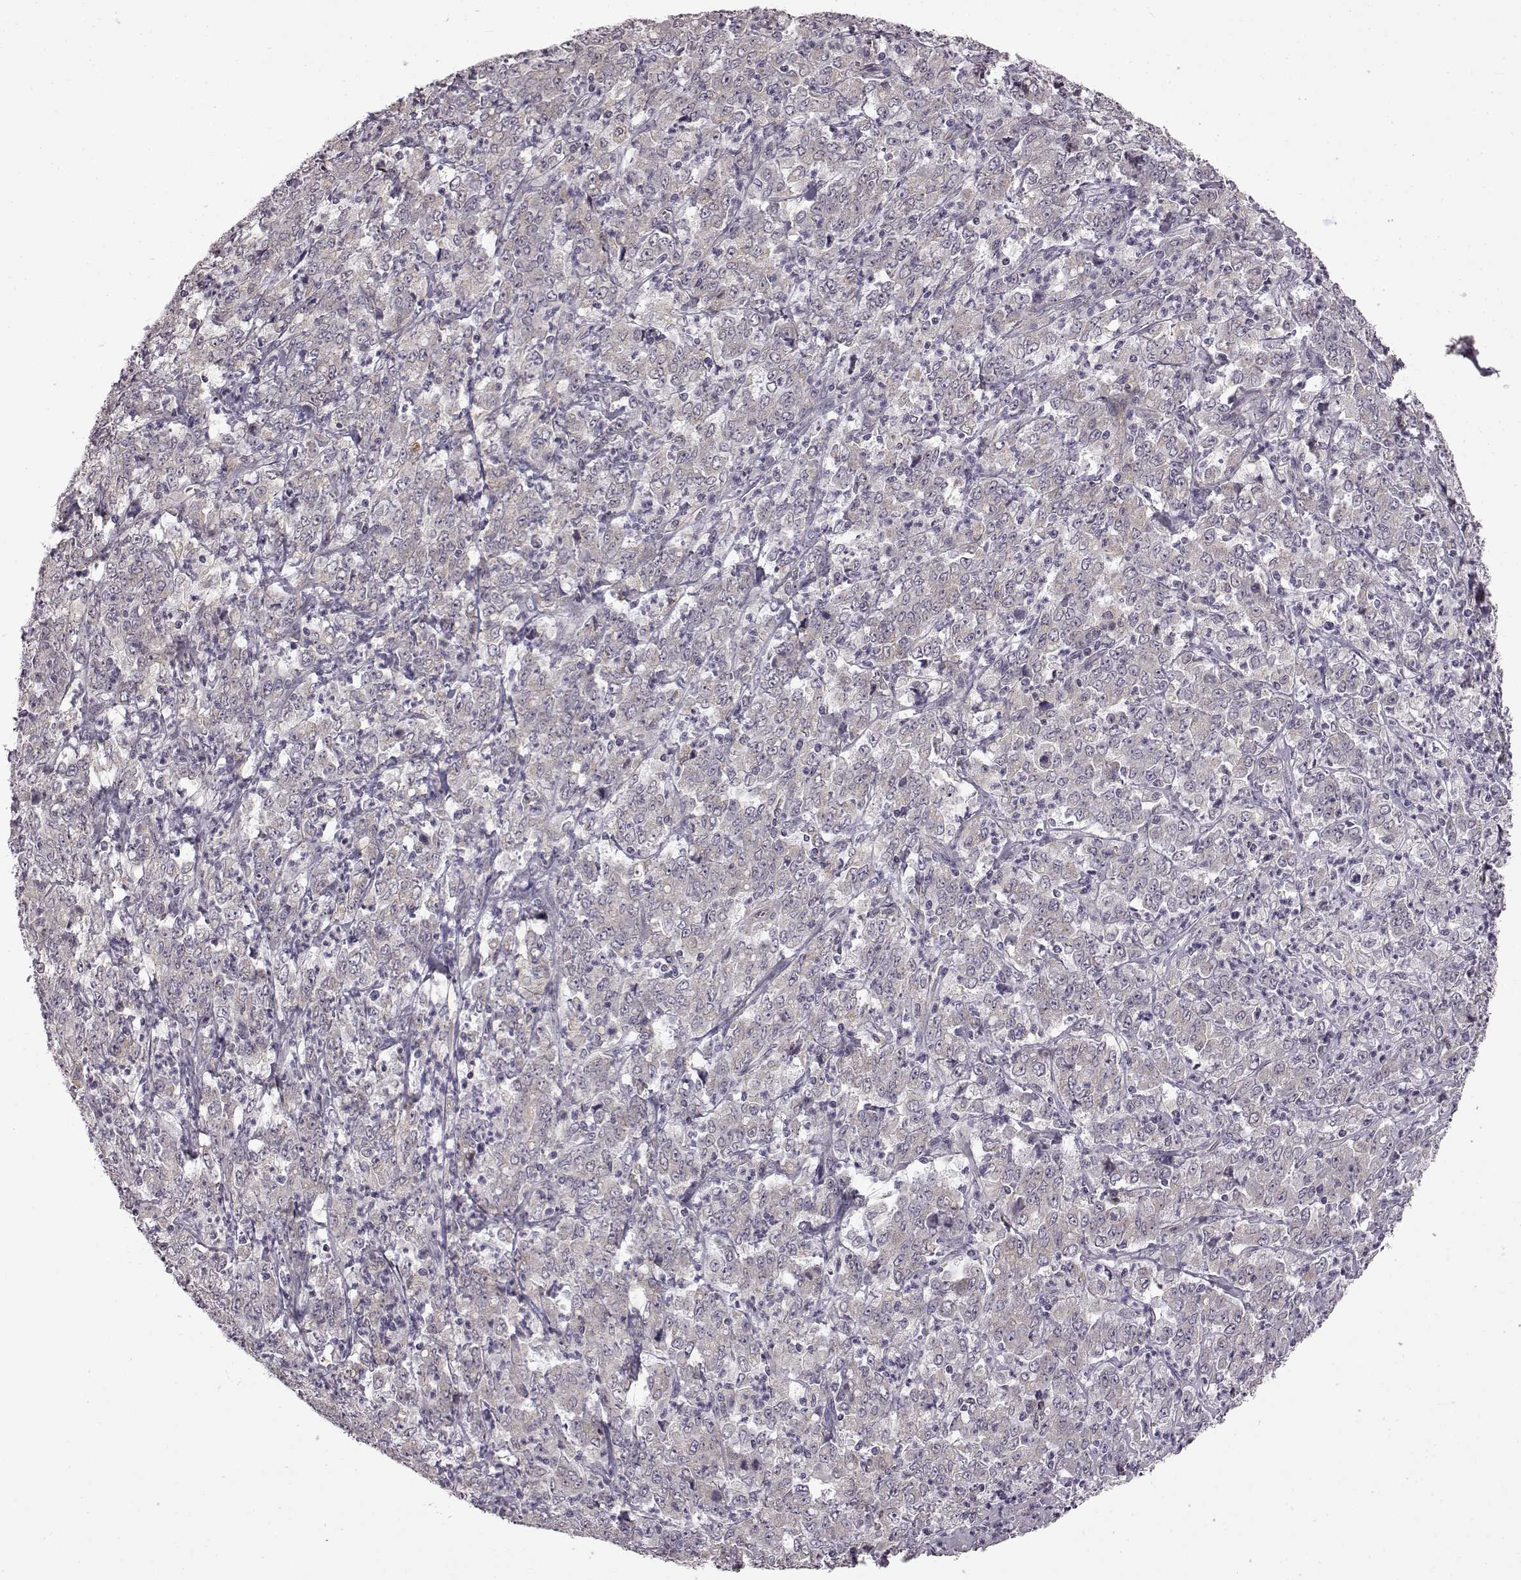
{"staining": {"intensity": "negative", "quantity": "none", "location": "none"}, "tissue": "stomach cancer", "cell_type": "Tumor cells", "image_type": "cancer", "snomed": [{"axis": "morphology", "description": "Adenocarcinoma, NOS"}, {"axis": "topography", "description": "Stomach, lower"}], "caption": "High magnification brightfield microscopy of stomach adenocarcinoma stained with DAB (brown) and counterstained with hematoxylin (blue): tumor cells show no significant staining.", "gene": "B3GNT6", "patient": {"sex": "female", "age": 71}}